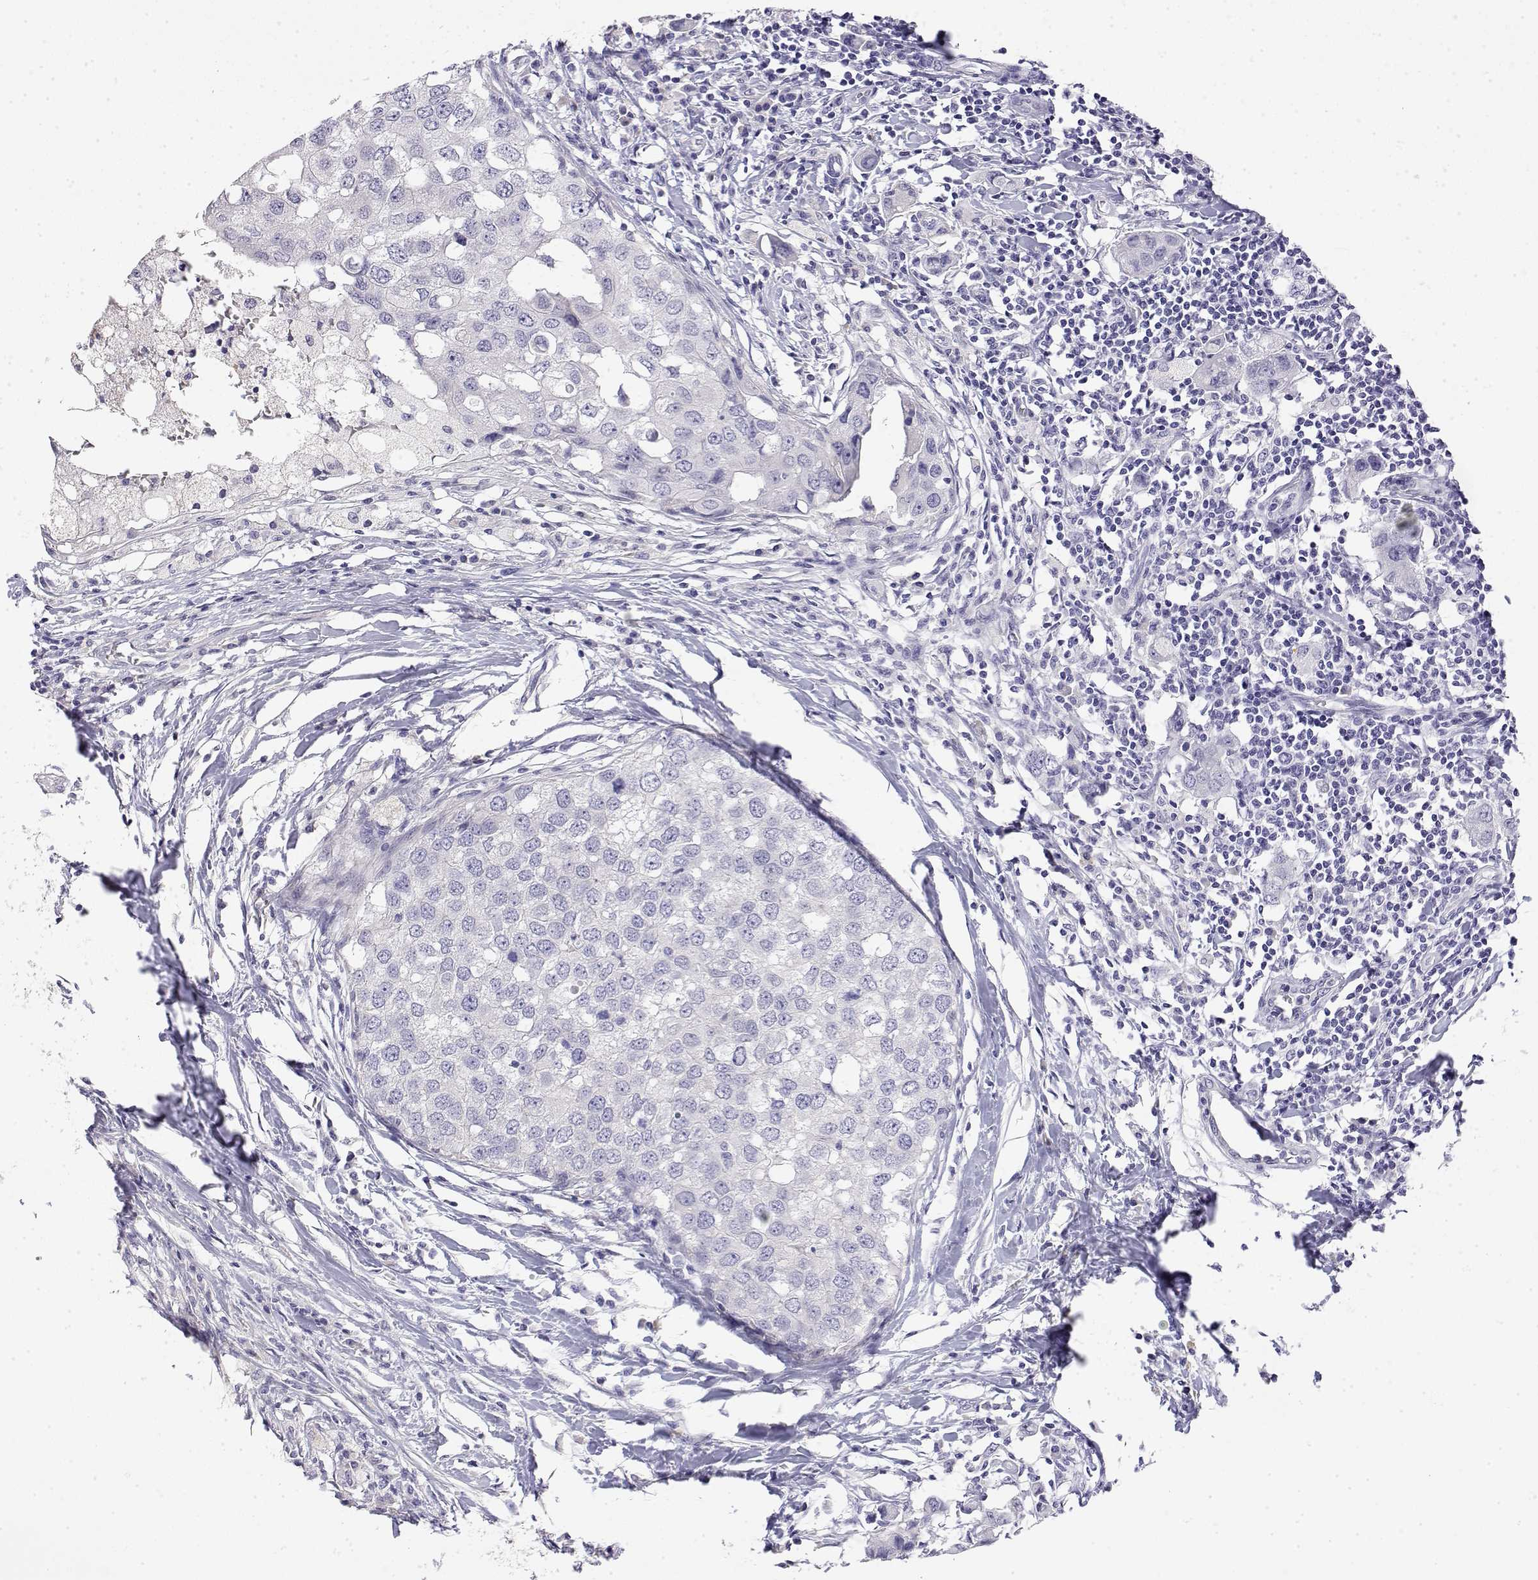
{"staining": {"intensity": "negative", "quantity": "none", "location": "none"}, "tissue": "breast cancer", "cell_type": "Tumor cells", "image_type": "cancer", "snomed": [{"axis": "morphology", "description": "Duct carcinoma"}, {"axis": "topography", "description": "Breast"}], "caption": "Immunohistochemical staining of human breast cancer (invasive ductal carcinoma) exhibits no significant staining in tumor cells.", "gene": "LY6D", "patient": {"sex": "female", "age": 27}}